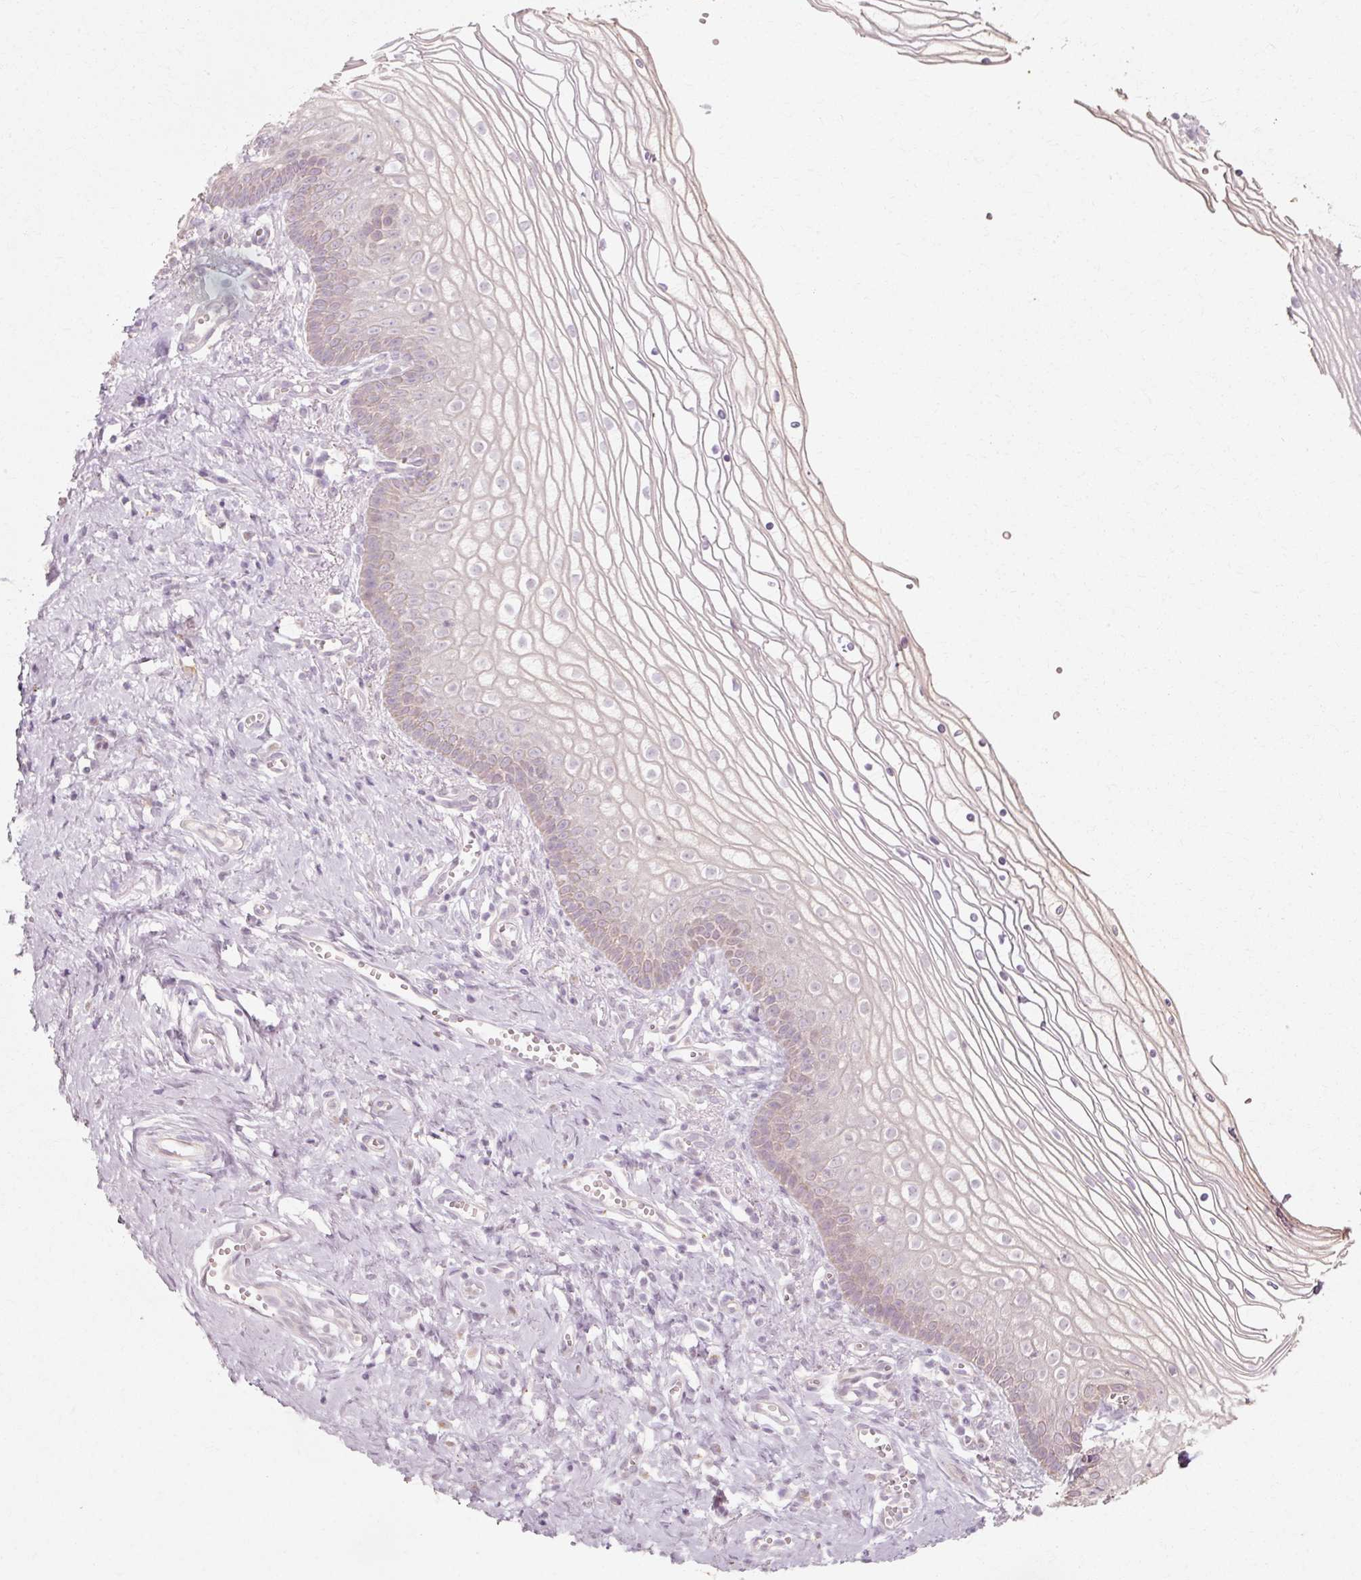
{"staining": {"intensity": "weak", "quantity": "<25%", "location": "cytoplasmic/membranous"}, "tissue": "vagina", "cell_type": "Squamous epithelial cells", "image_type": "normal", "snomed": [{"axis": "morphology", "description": "Normal tissue, NOS"}, {"axis": "topography", "description": "Vagina"}], "caption": "An IHC histopathology image of normal vagina is shown. There is no staining in squamous epithelial cells of vagina. The staining is performed using DAB brown chromogen with nuclei counter-stained in using hematoxylin.", "gene": "TRIM73", "patient": {"sex": "female", "age": 56}}